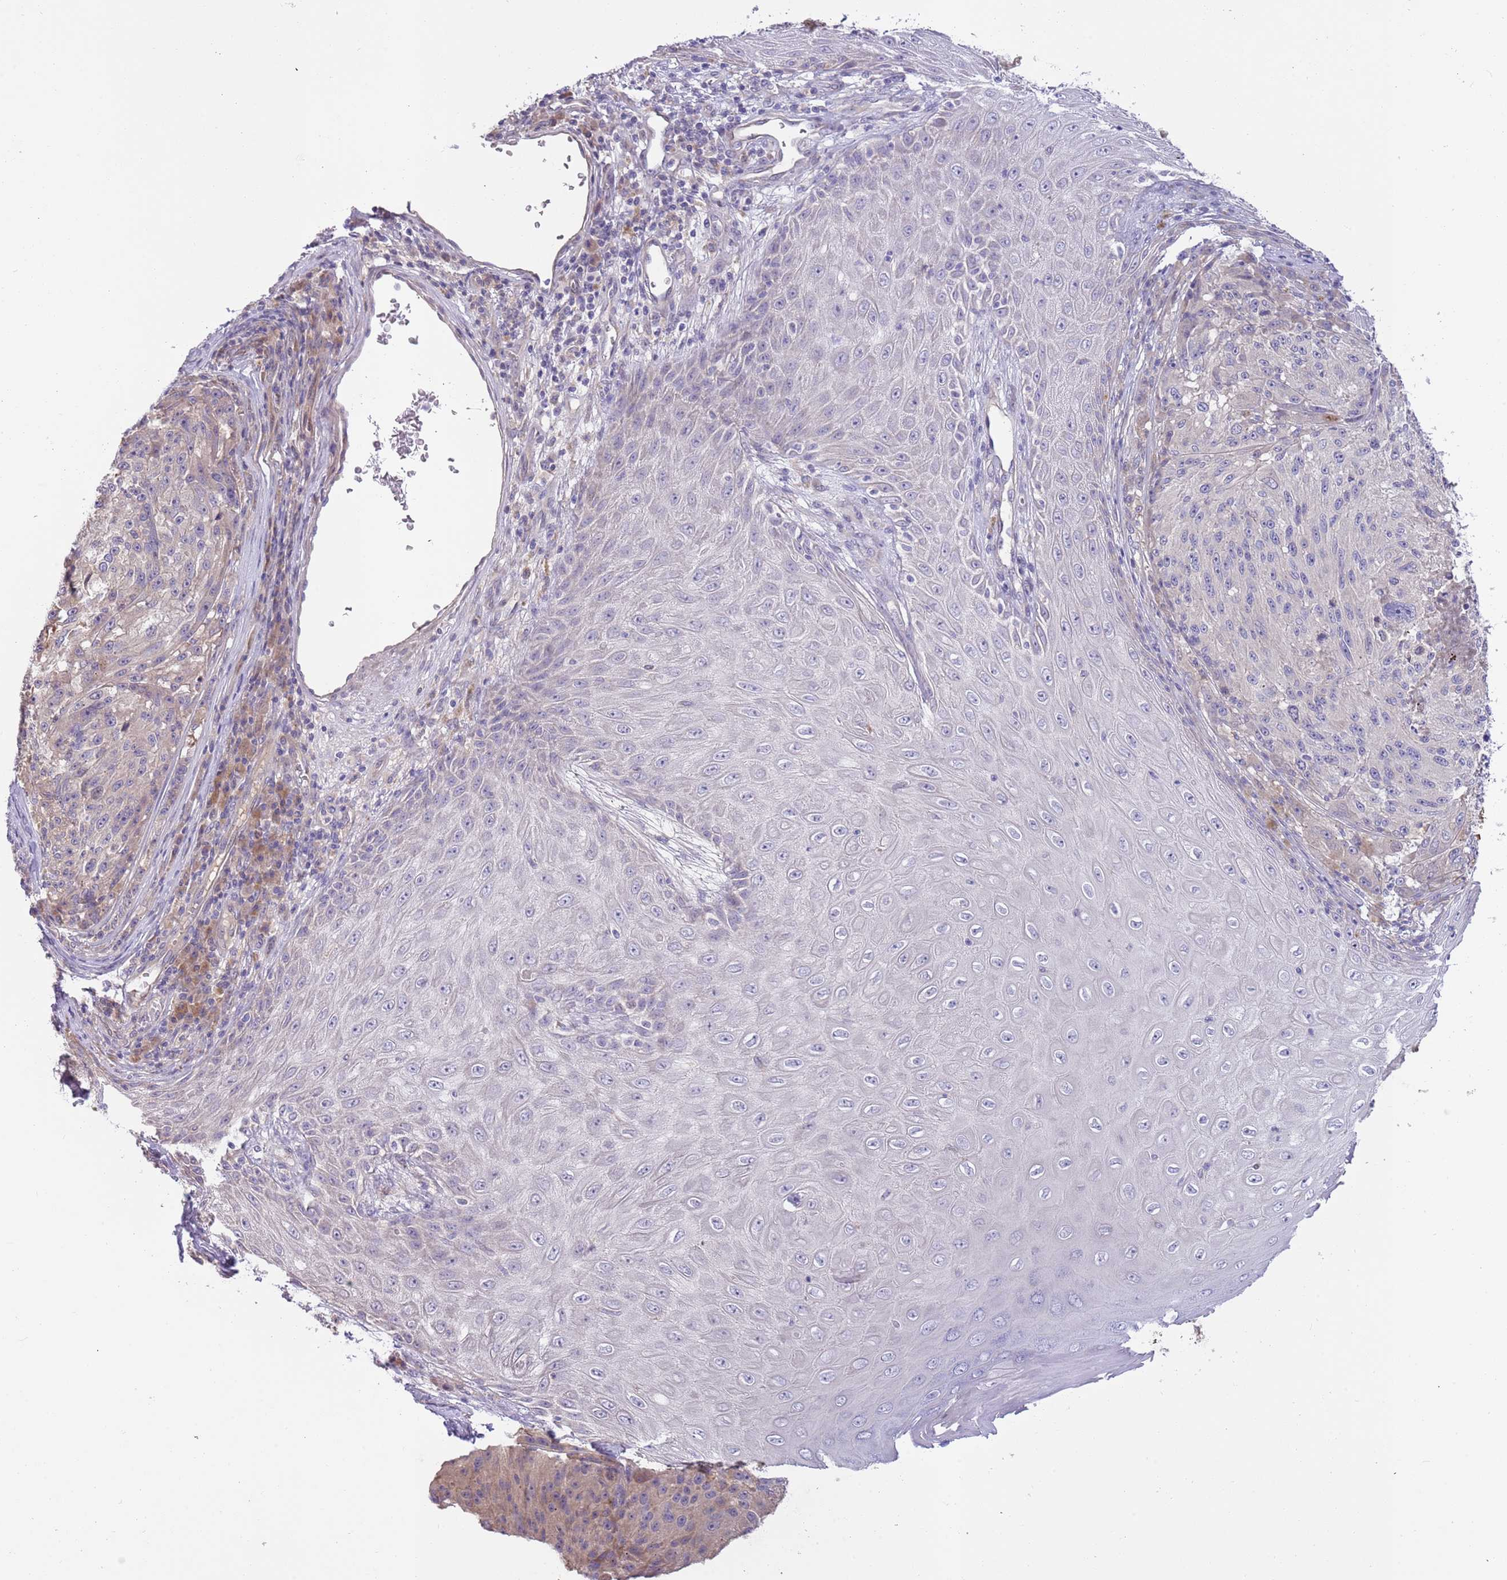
{"staining": {"intensity": "negative", "quantity": "none", "location": "none"}, "tissue": "melanoma", "cell_type": "Tumor cells", "image_type": "cancer", "snomed": [{"axis": "morphology", "description": "Malignant melanoma, NOS"}, {"axis": "topography", "description": "Skin"}], "caption": "High magnification brightfield microscopy of melanoma stained with DAB (3,3'-diaminobenzidine) (brown) and counterstained with hematoxylin (blue): tumor cells show no significant staining.", "gene": "CABYR", "patient": {"sex": "male", "age": 53}}